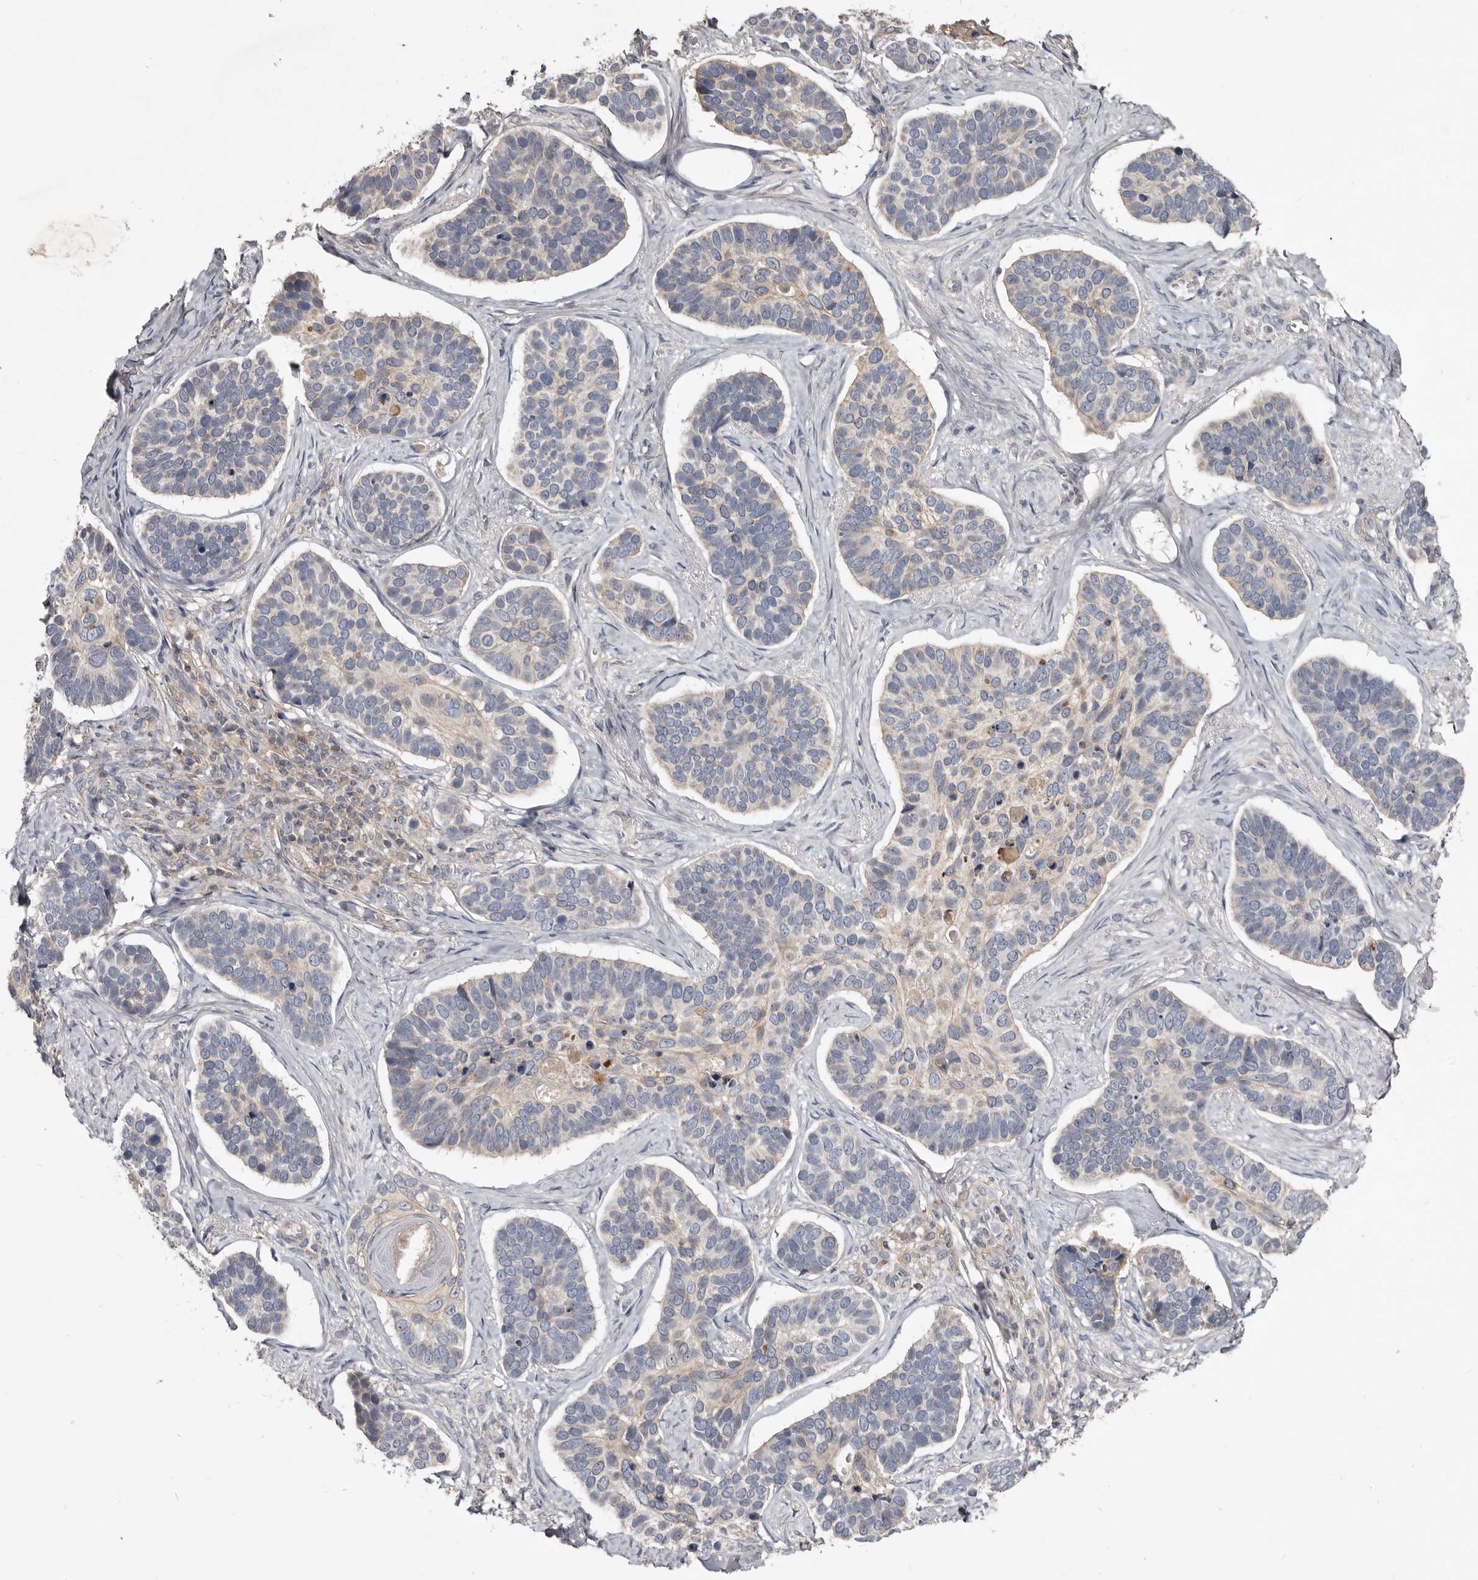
{"staining": {"intensity": "weak", "quantity": "<25%", "location": "cytoplasmic/membranous"}, "tissue": "skin cancer", "cell_type": "Tumor cells", "image_type": "cancer", "snomed": [{"axis": "morphology", "description": "Basal cell carcinoma"}, {"axis": "topography", "description": "Skin"}], "caption": "Human skin cancer stained for a protein using immunohistochemistry displays no expression in tumor cells.", "gene": "TTC39A", "patient": {"sex": "male", "age": 62}}